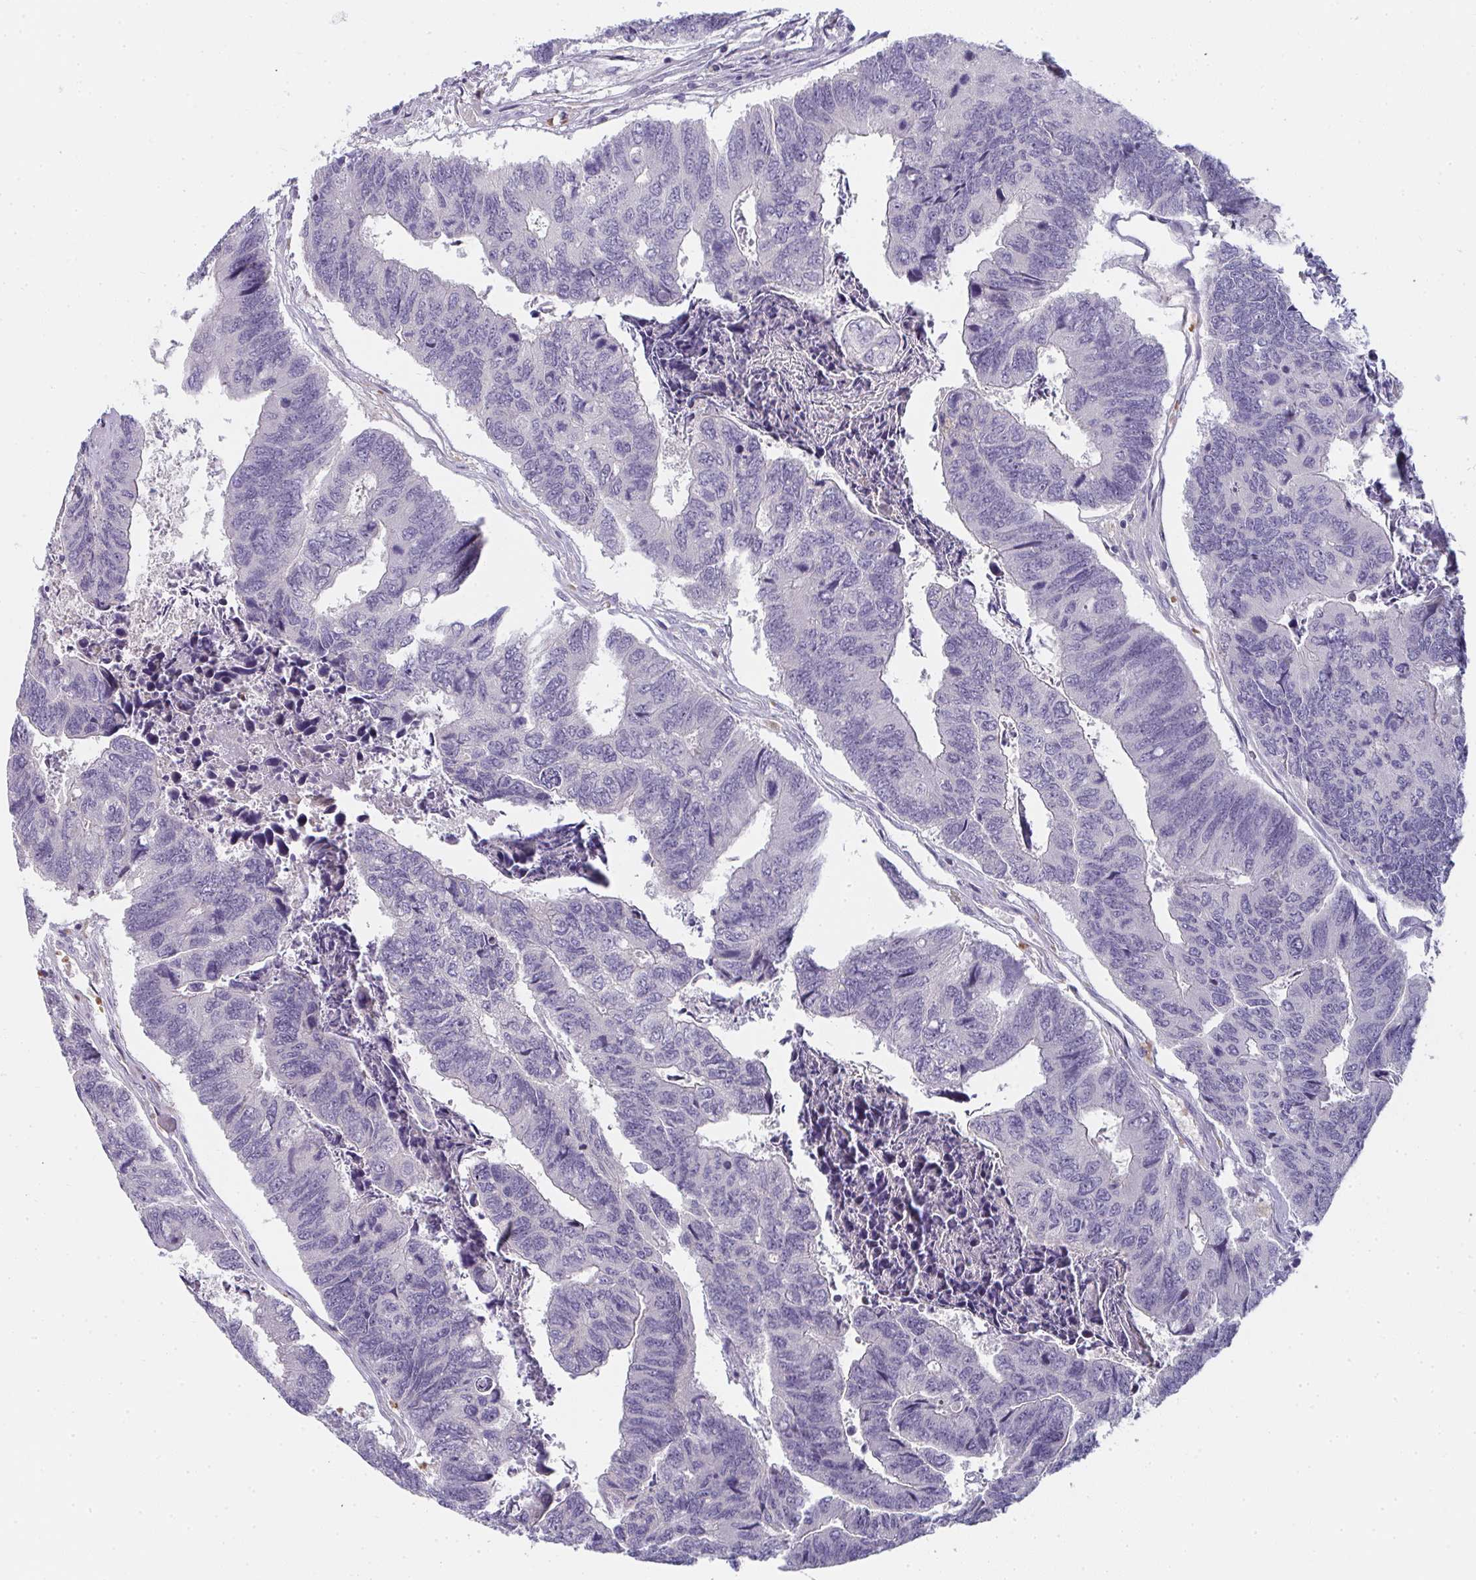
{"staining": {"intensity": "negative", "quantity": "none", "location": "none"}, "tissue": "colorectal cancer", "cell_type": "Tumor cells", "image_type": "cancer", "snomed": [{"axis": "morphology", "description": "Adenocarcinoma, NOS"}, {"axis": "topography", "description": "Colon"}], "caption": "The micrograph shows no staining of tumor cells in adenocarcinoma (colorectal).", "gene": "SHB", "patient": {"sex": "female", "age": 67}}